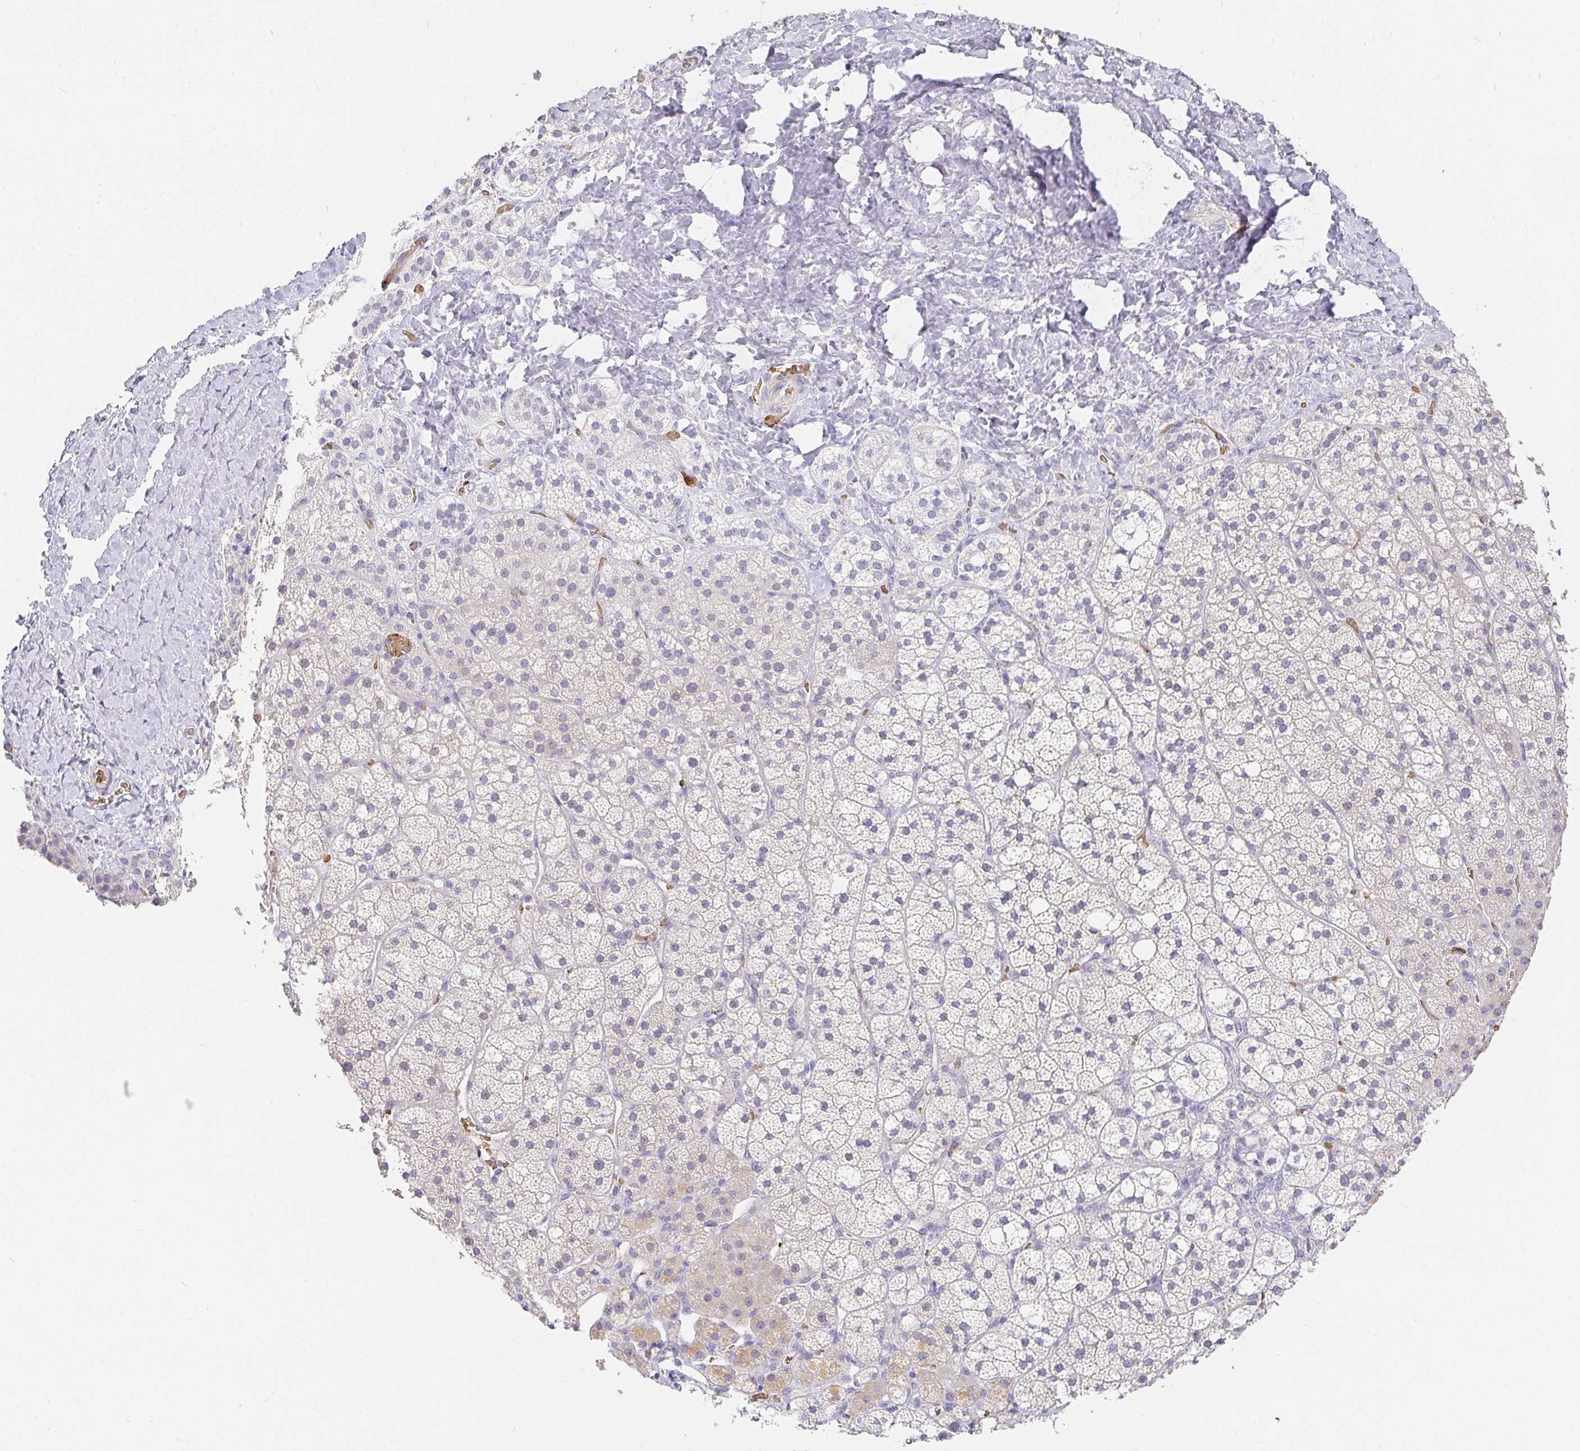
{"staining": {"intensity": "weak", "quantity": "<25%", "location": "cytoplasmic/membranous"}, "tissue": "adrenal gland", "cell_type": "Glandular cells", "image_type": "normal", "snomed": [{"axis": "morphology", "description": "Normal tissue, NOS"}, {"axis": "topography", "description": "Adrenal gland"}], "caption": "The micrograph shows no significant positivity in glandular cells of adrenal gland. The staining is performed using DAB (3,3'-diaminobenzidine) brown chromogen with nuclei counter-stained in using hematoxylin.", "gene": "FGF21", "patient": {"sex": "male", "age": 53}}